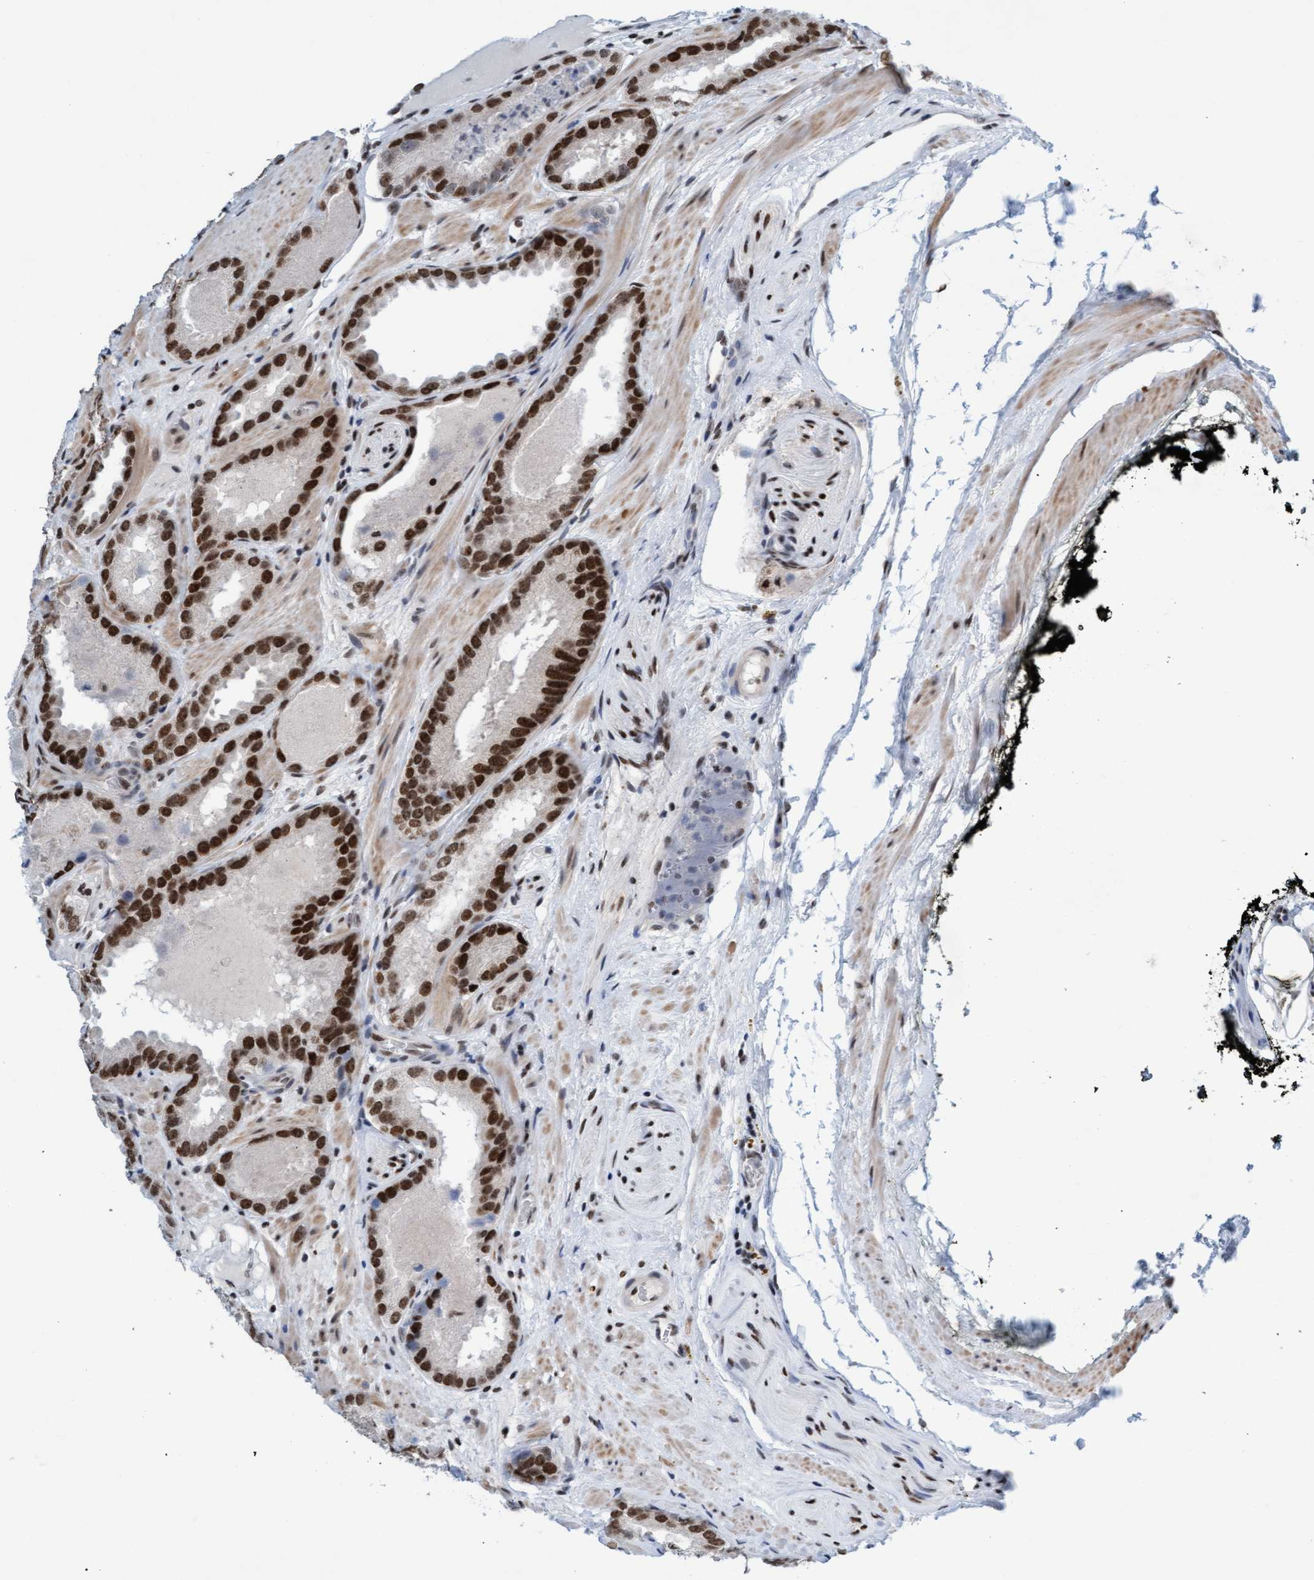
{"staining": {"intensity": "strong", "quantity": ">75%", "location": "nuclear"}, "tissue": "prostate cancer", "cell_type": "Tumor cells", "image_type": "cancer", "snomed": [{"axis": "morphology", "description": "Adenocarcinoma, Low grade"}, {"axis": "topography", "description": "Prostate"}], "caption": "Tumor cells exhibit strong nuclear staining in approximately >75% of cells in prostate cancer (adenocarcinoma (low-grade)).", "gene": "GLRX2", "patient": {"sex": "male", "age": 51}}